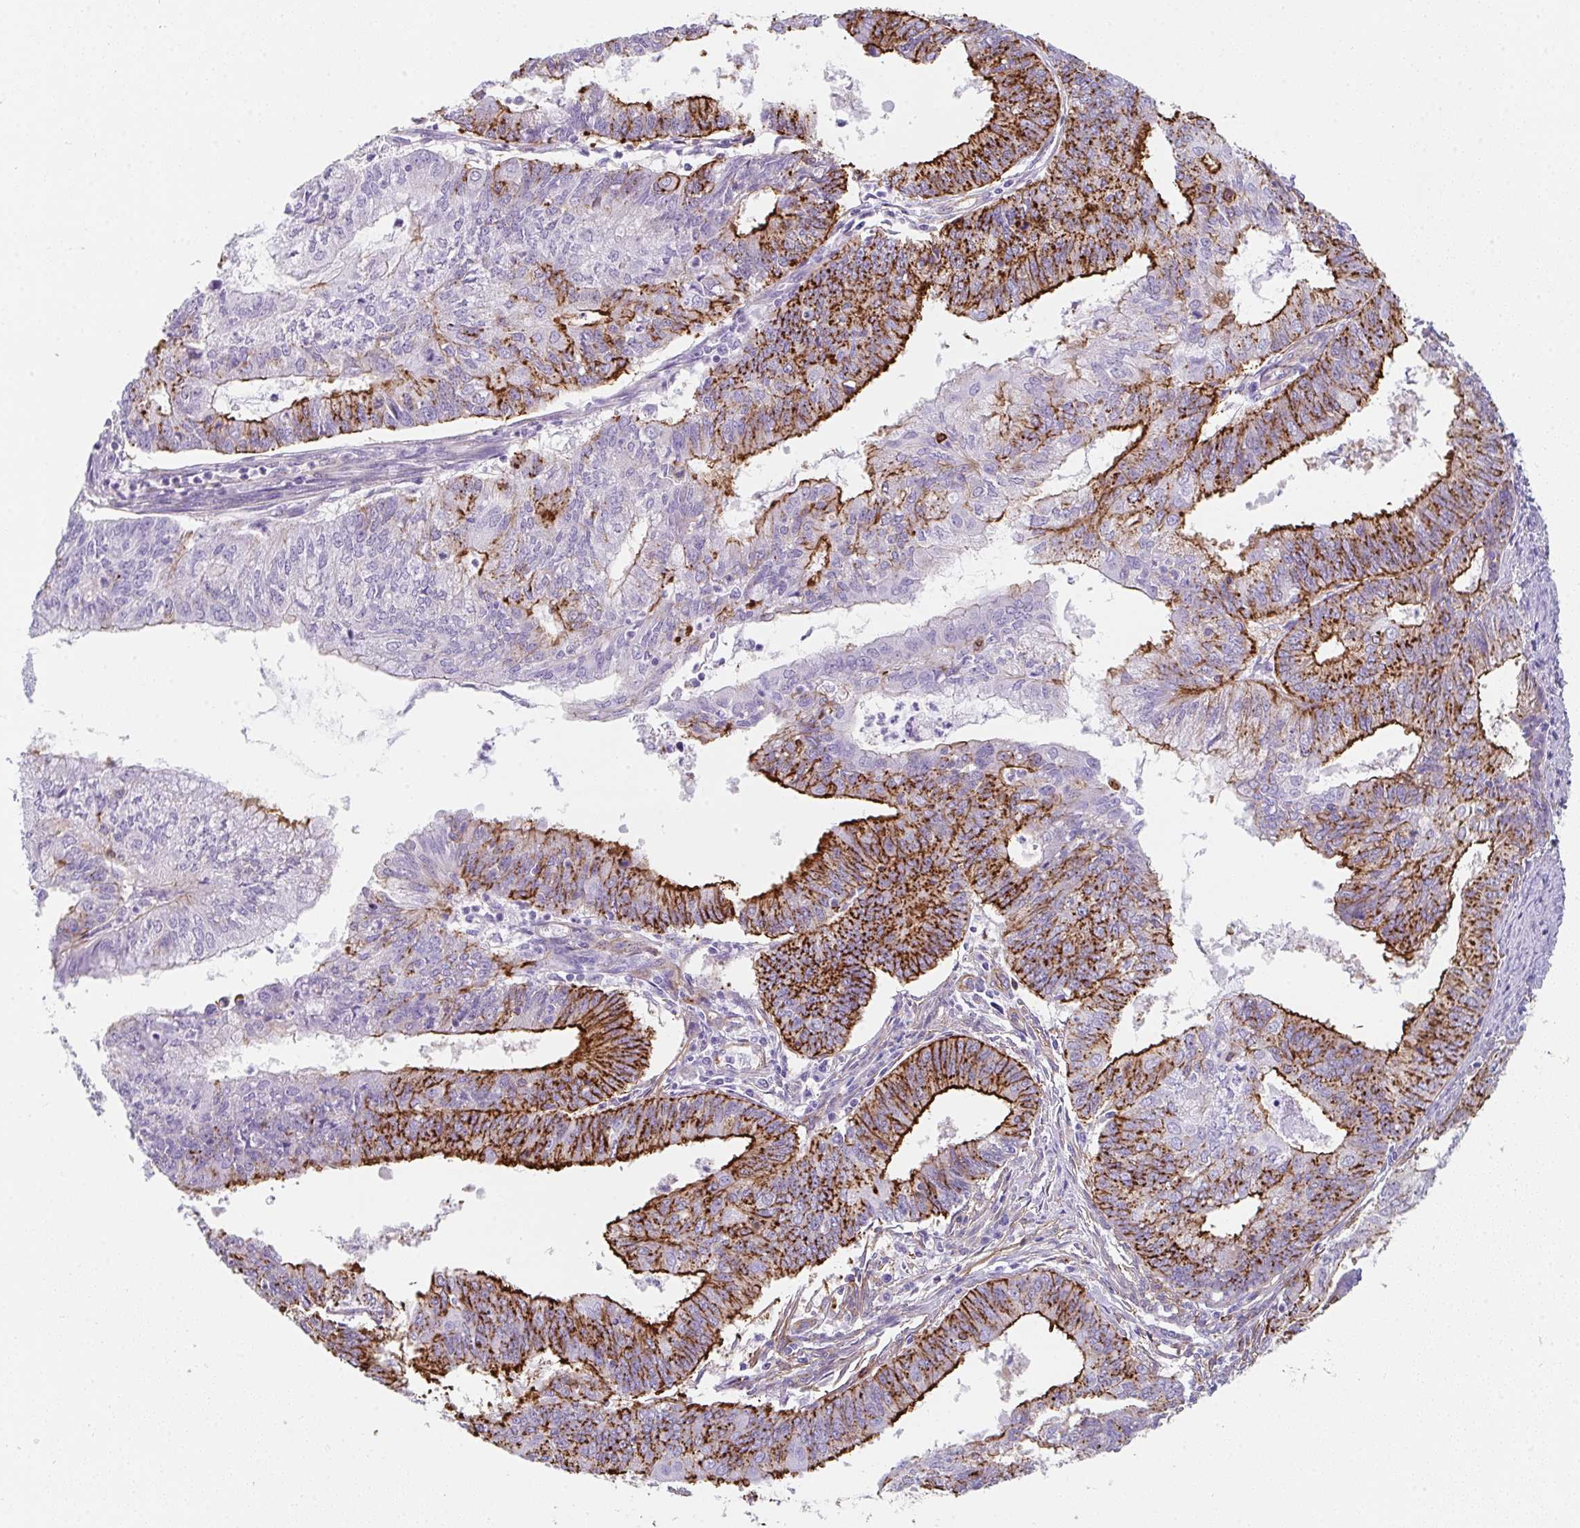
{"staining": {"intensity": "strong", "quantity": "25%-75%", "location": "cytoplasmic/membranous"}, "tissue": "endometrial cancer", "cell_type": "Tumor cells", "image_type": "cancer", "snomed": [{"axis": "morphology", "description": "Adenocarcinoma, NOS"}, {"axis": "topography", "description": "Endometrium"}], "caption": "IHC (DAB) staining of endometrial adenocarcinoma shows strong cytoplasmic/membranous protein positivity in about 25%-75% of tumor cells.", "gene": "DBN1", "patient": {"sex": "female", "age": 61}}